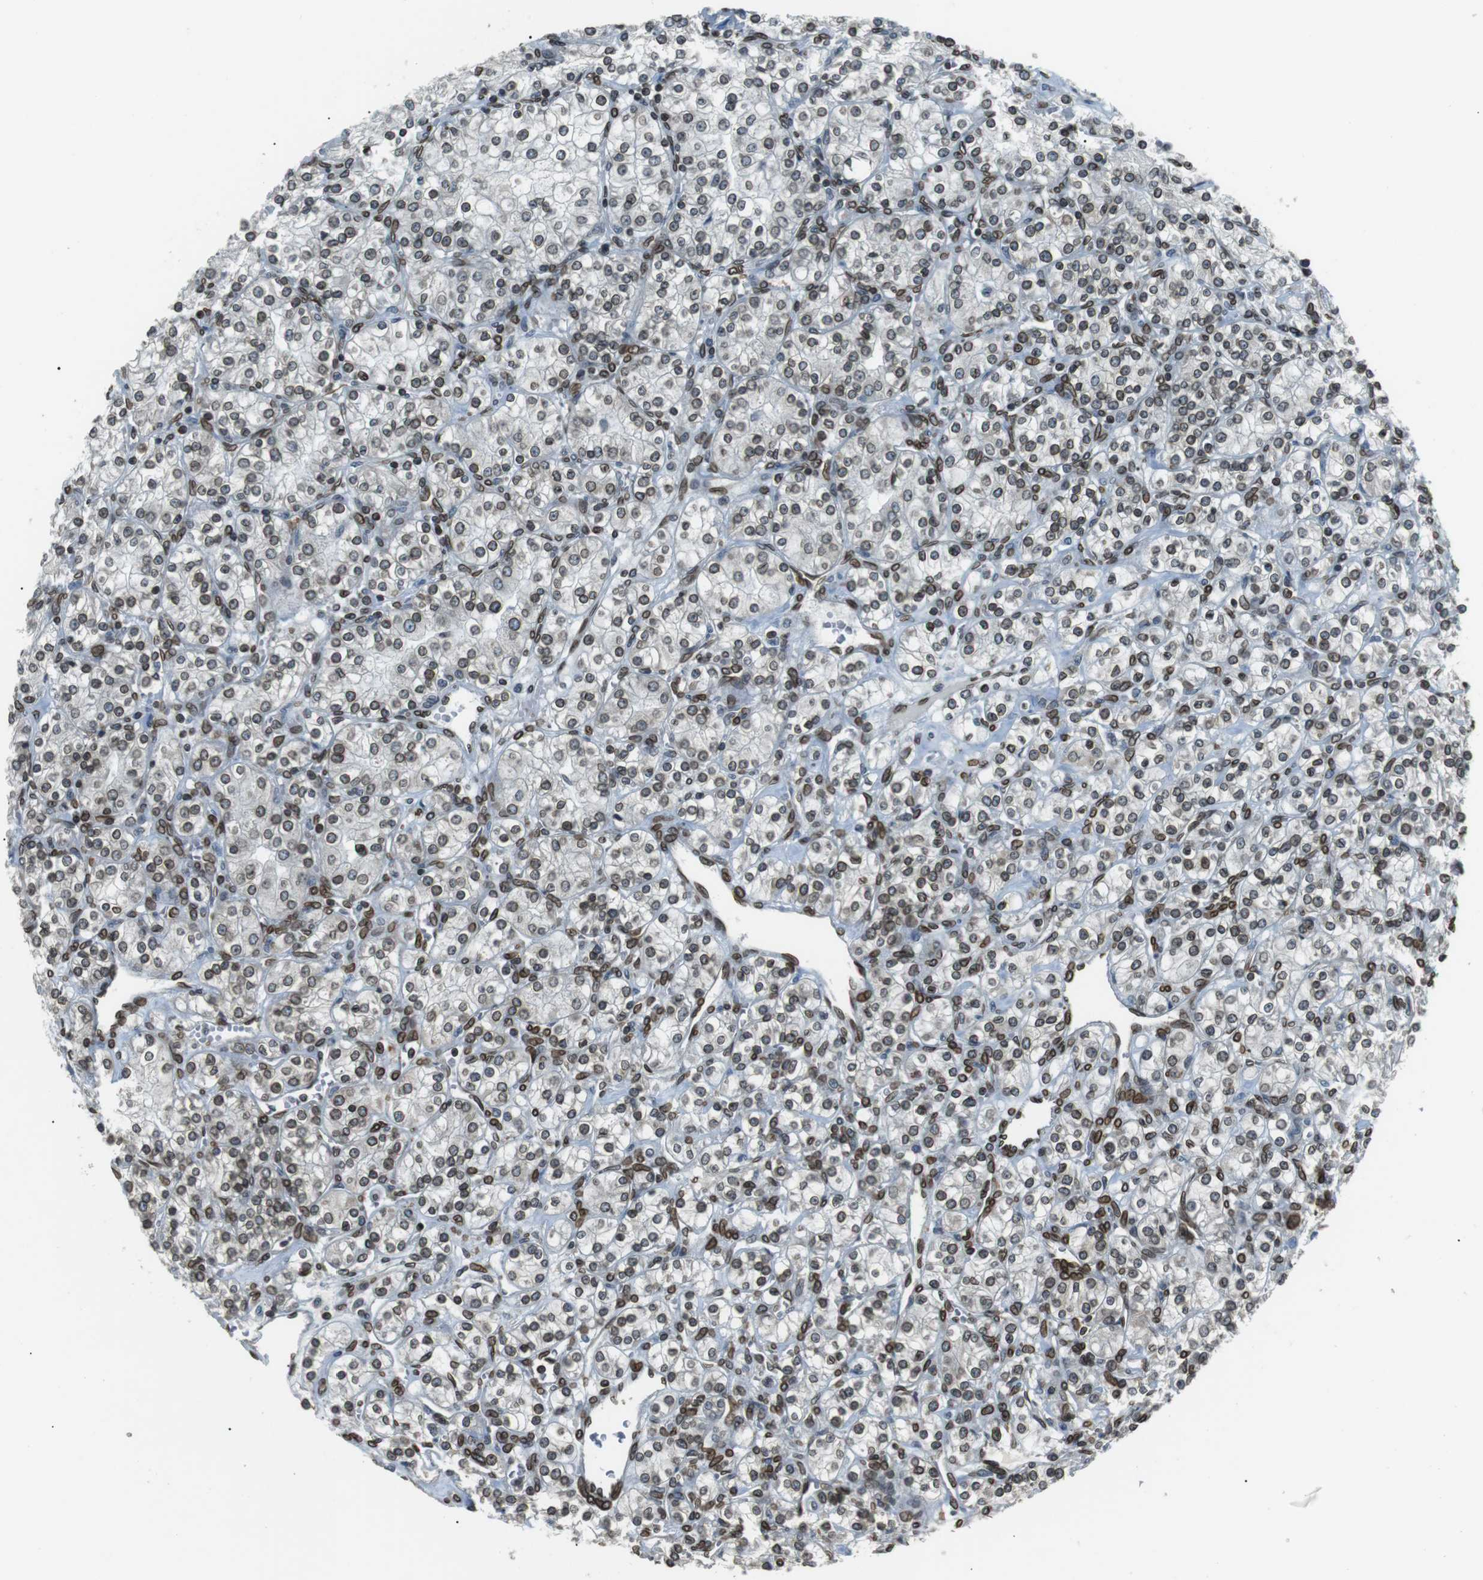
{"staining": {"intensity": "moderate", "quantity": ">75%", "location": "cytoplasmic/membranous,nuclear"}, "tissue": "renal cancer", "cell_type": "Tumor cells", "image_type": "cancer", "snomed": [{"axis": "morphology", "description": "Adenocarcinoma, NOS"}, {"axis": "topography", "description": "Kidney"}], "caption": "There is medium levels of moderate cytoplasmic/membranous and nuclear positivity in tumor cells of adenocarcinoma (renal), as demonstrated by immunohistochemical staining (brown color).", "gene": "TMX4", "patient": {"sex": "male", "age": 77}}